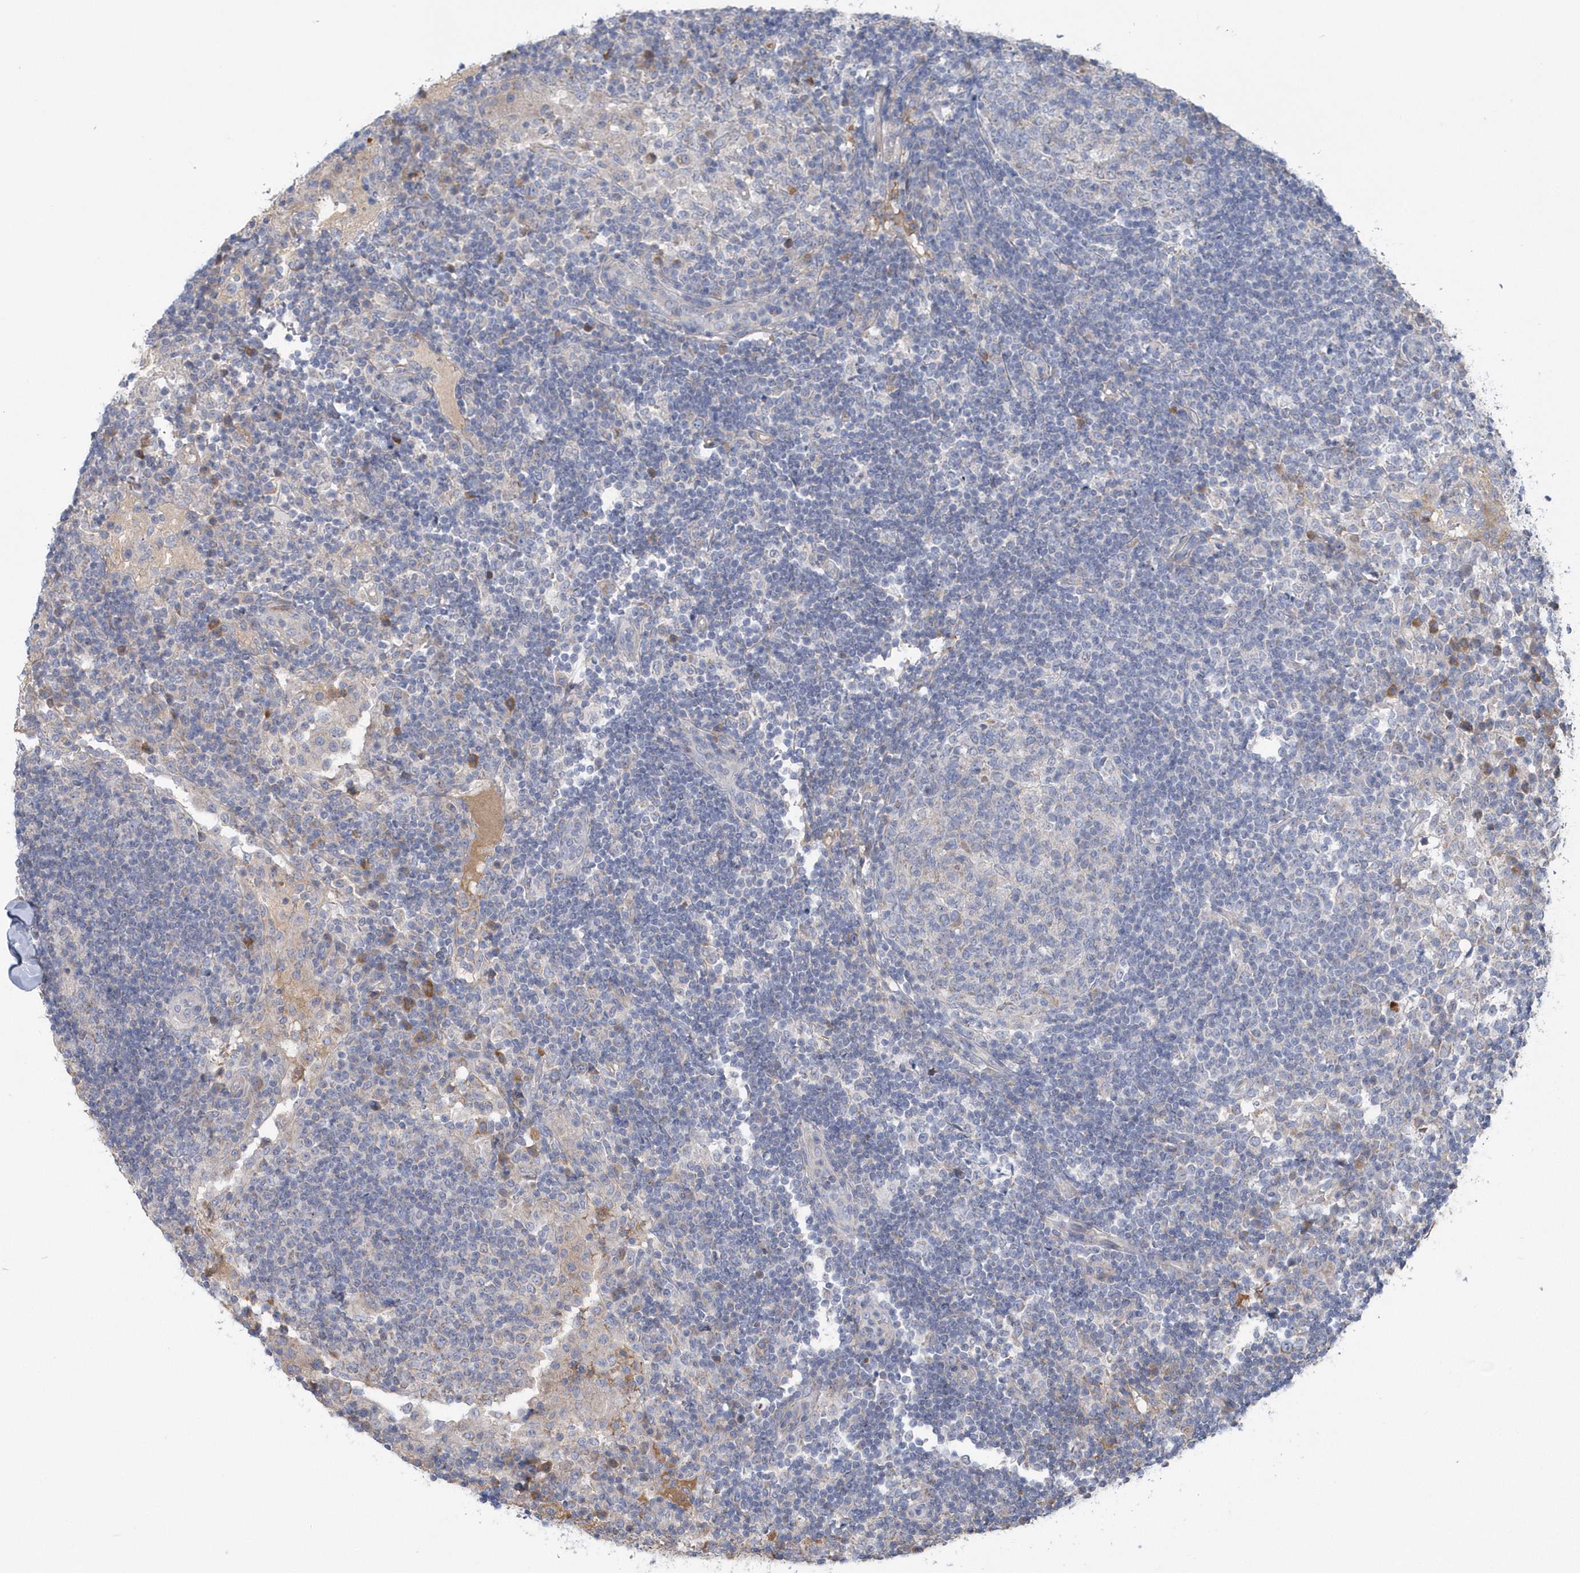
{"staining": {"intensity": "negative", "quantity": "none", "location": "none"}, "tissue": "lymph node", "cell_type": "Germinal center cells", "image_type": "normal", "snomed": [{"axis": "morphology", "description": "Normal tissue, NOS"}, {"axis": "topography", "description": "Lymph node"}], "caption": "There is no significant positivity in germinal center cells of lymph node.", "gene": "SPATA18", "patient": {"sex": "female", "age": 53}}